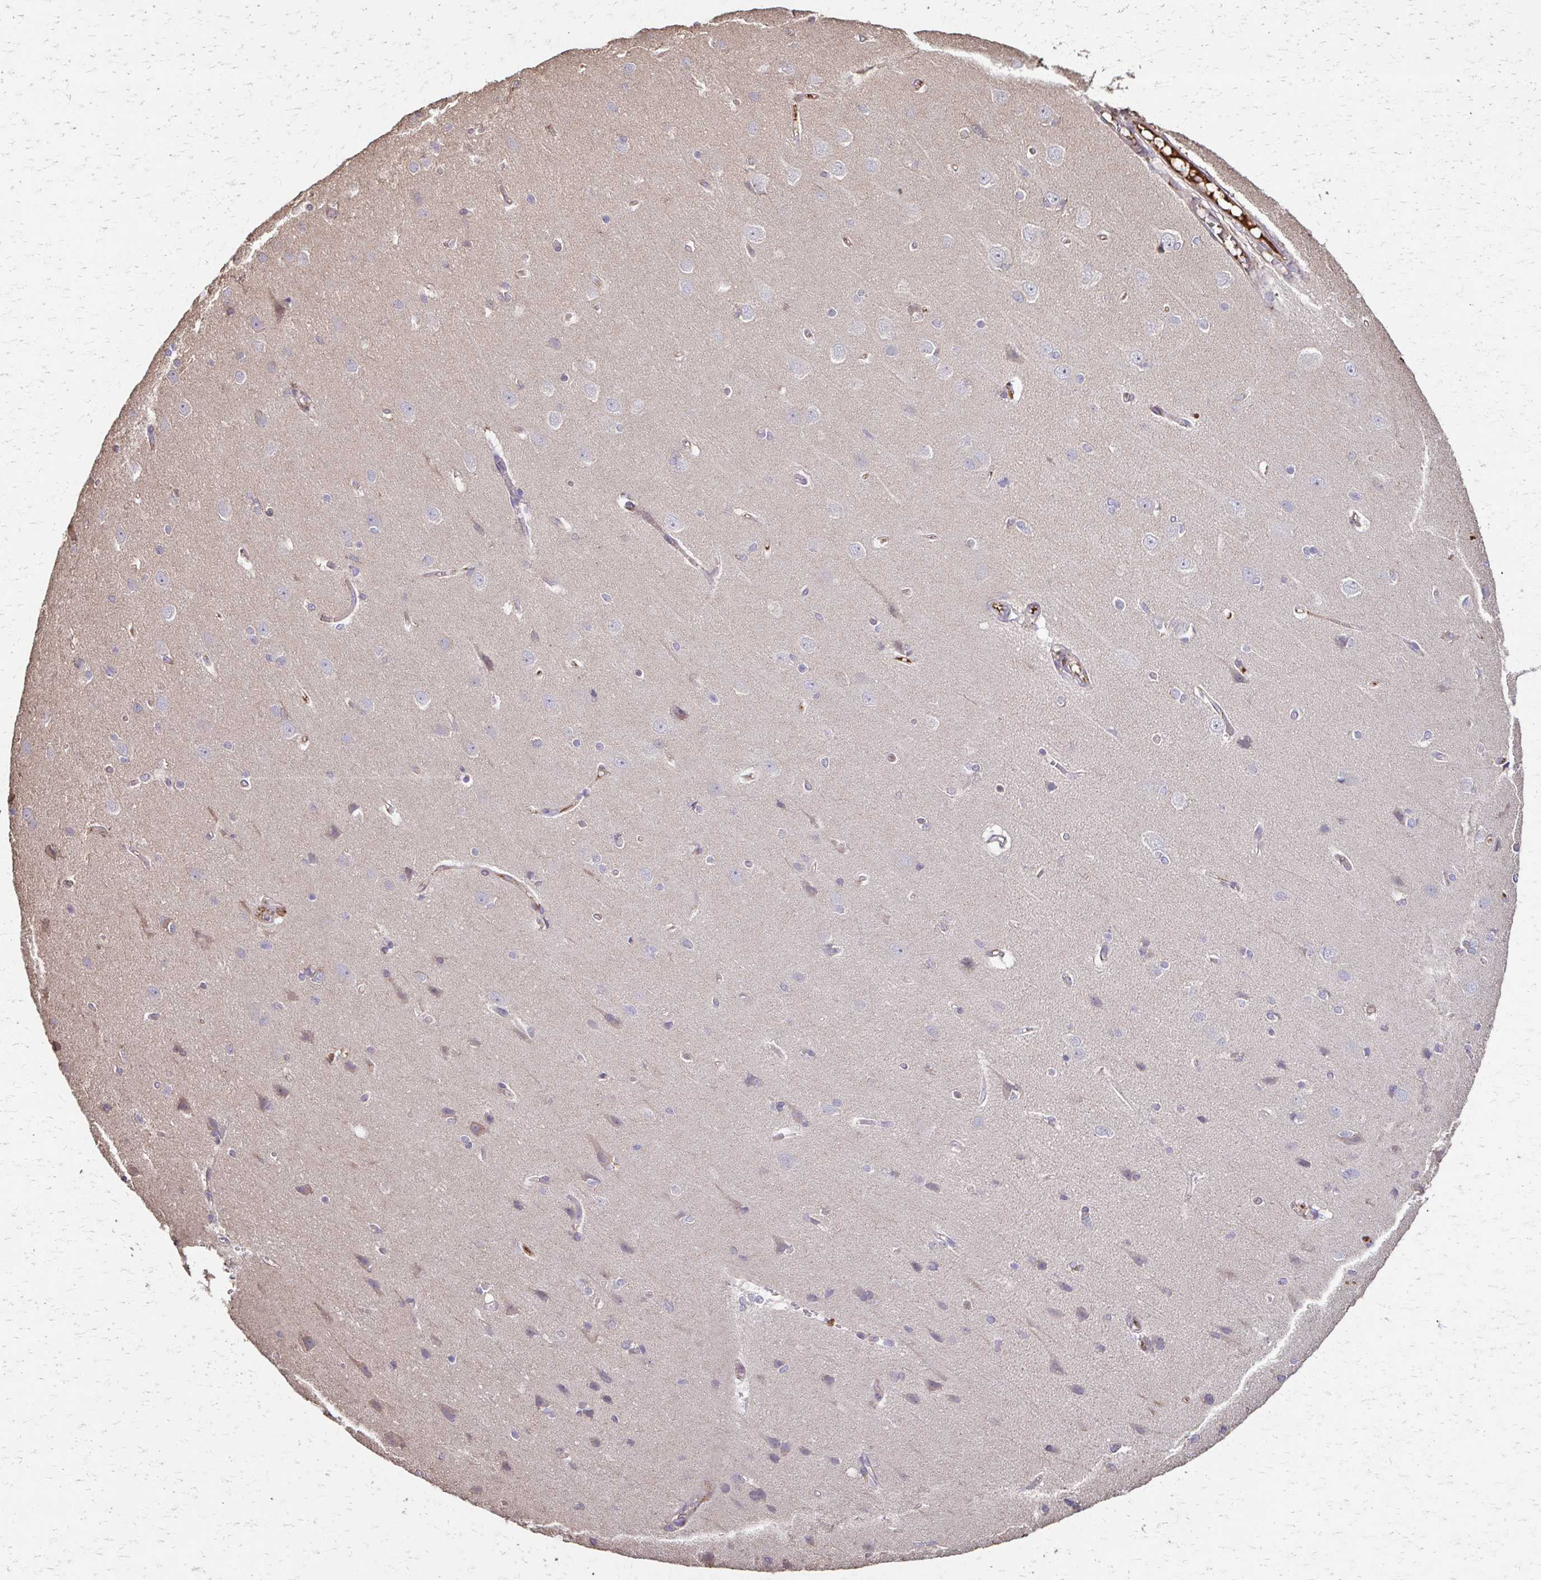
{"staining": {"intensity": "negative", "quantity": "none", "location": "none"}, "tissue": "cerebral cortex", "cell_type": "Endothelial cells", "image_type": "normal", "snomed": [{"axis": "morphology", "description": "Normal tissue, NOS"}, {"axis": "topography", "description": "Cerebral cortex"}], "caption": "DAB (3,3'-diaminobenzidine) immunohistochemical staining of benign human cerebral cortex demonstrates no significant expression in endothelial cells. Brightfield microscopy of immunohistochemistry stained with DAB (brown) and hematoxylin (blue), captured at high magnification.", "gene": "IL18BP", "patient": {"sex": "male", "age": 37}}